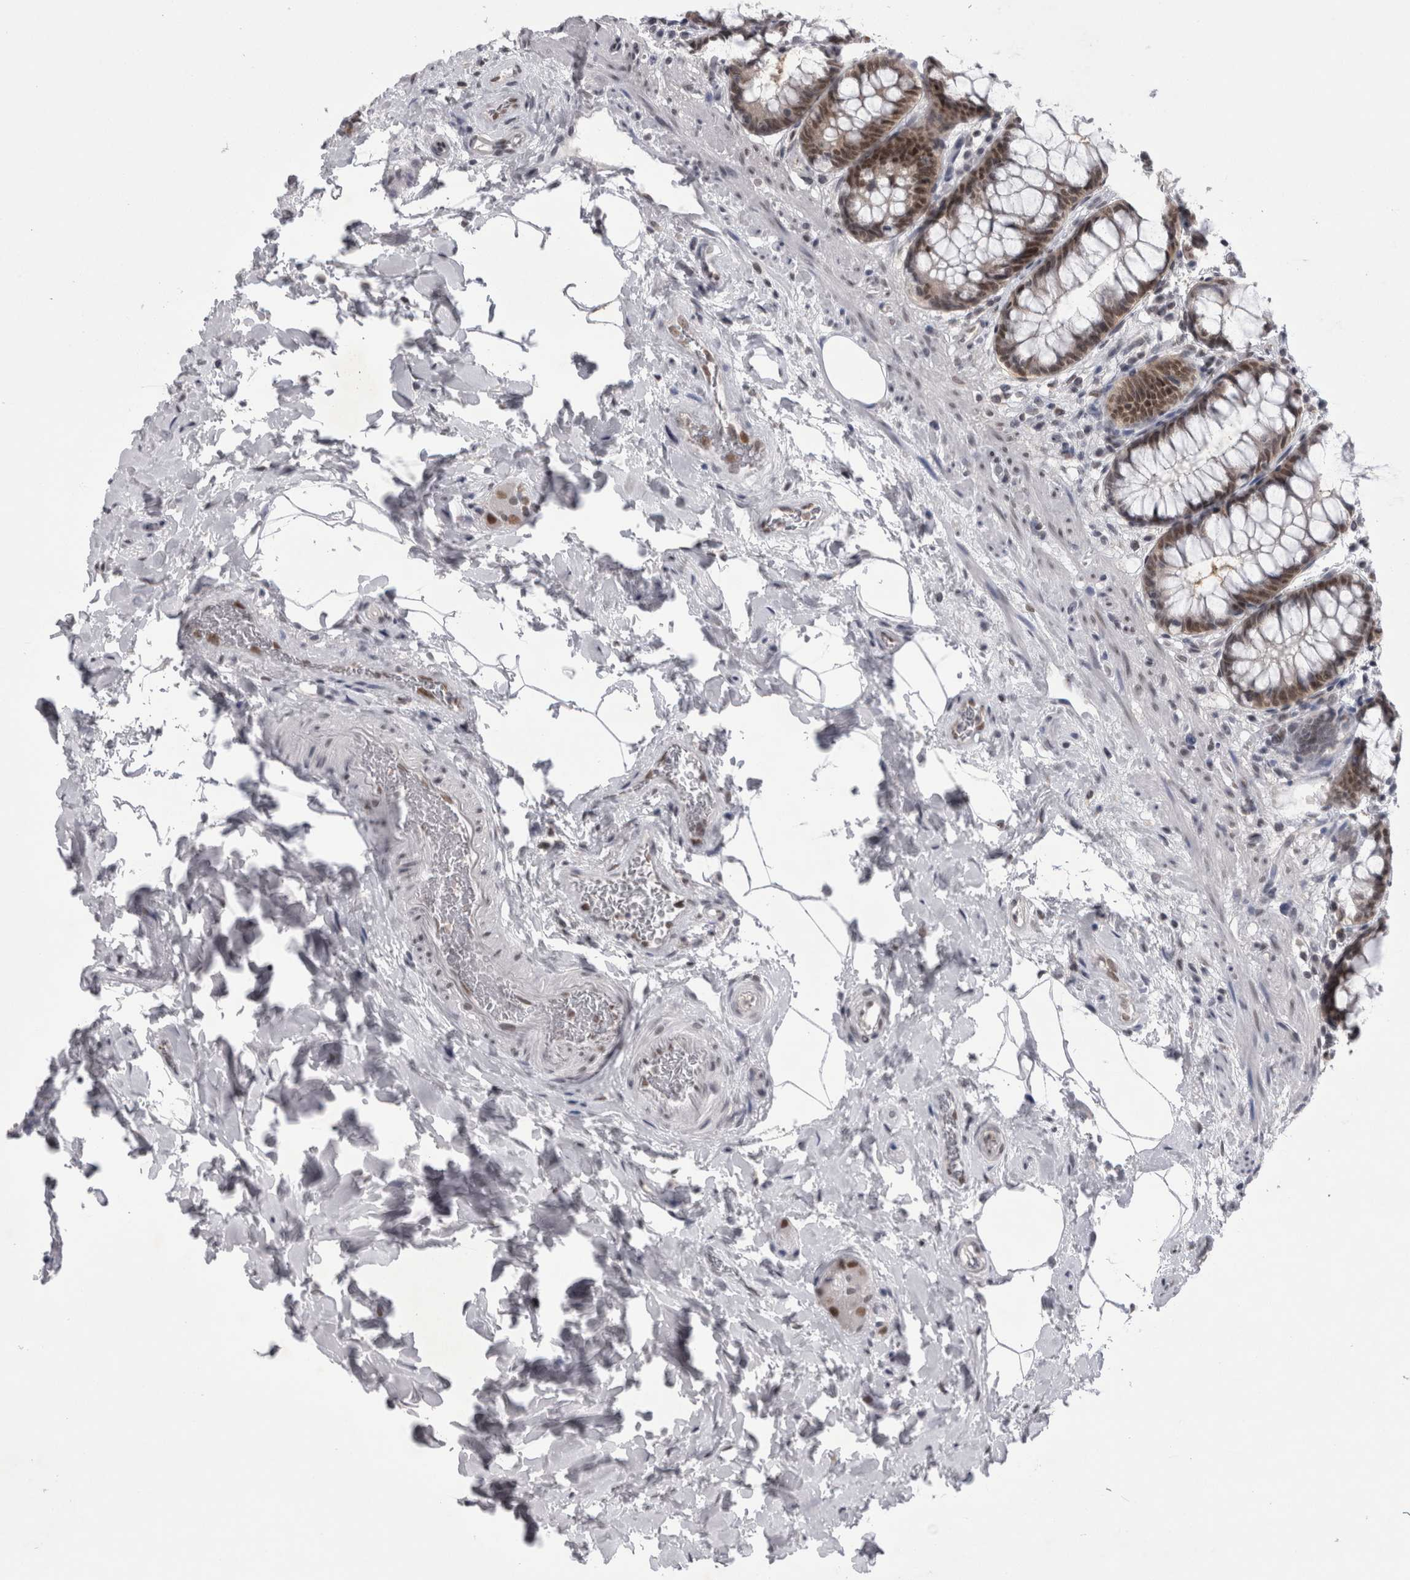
{"staining": {"intensity": "strong", "quantity": ">75%", "location": "nuclear"}, "tissue": "rectum", "cell_type": "Glandular cells", "image_type": "normal", "snomed": [{"axis": "morphology", "description": "Normal tissue, NOS"}, {"axis": "topography", "description": "Rectum"}], "caption": "The histopathology image displays a brown stain indicating the presence of a protein in the nuclear of glandular cells in rectum.", "gene": "PSMB2", "patient": {"sex": "male", "age": 64}}